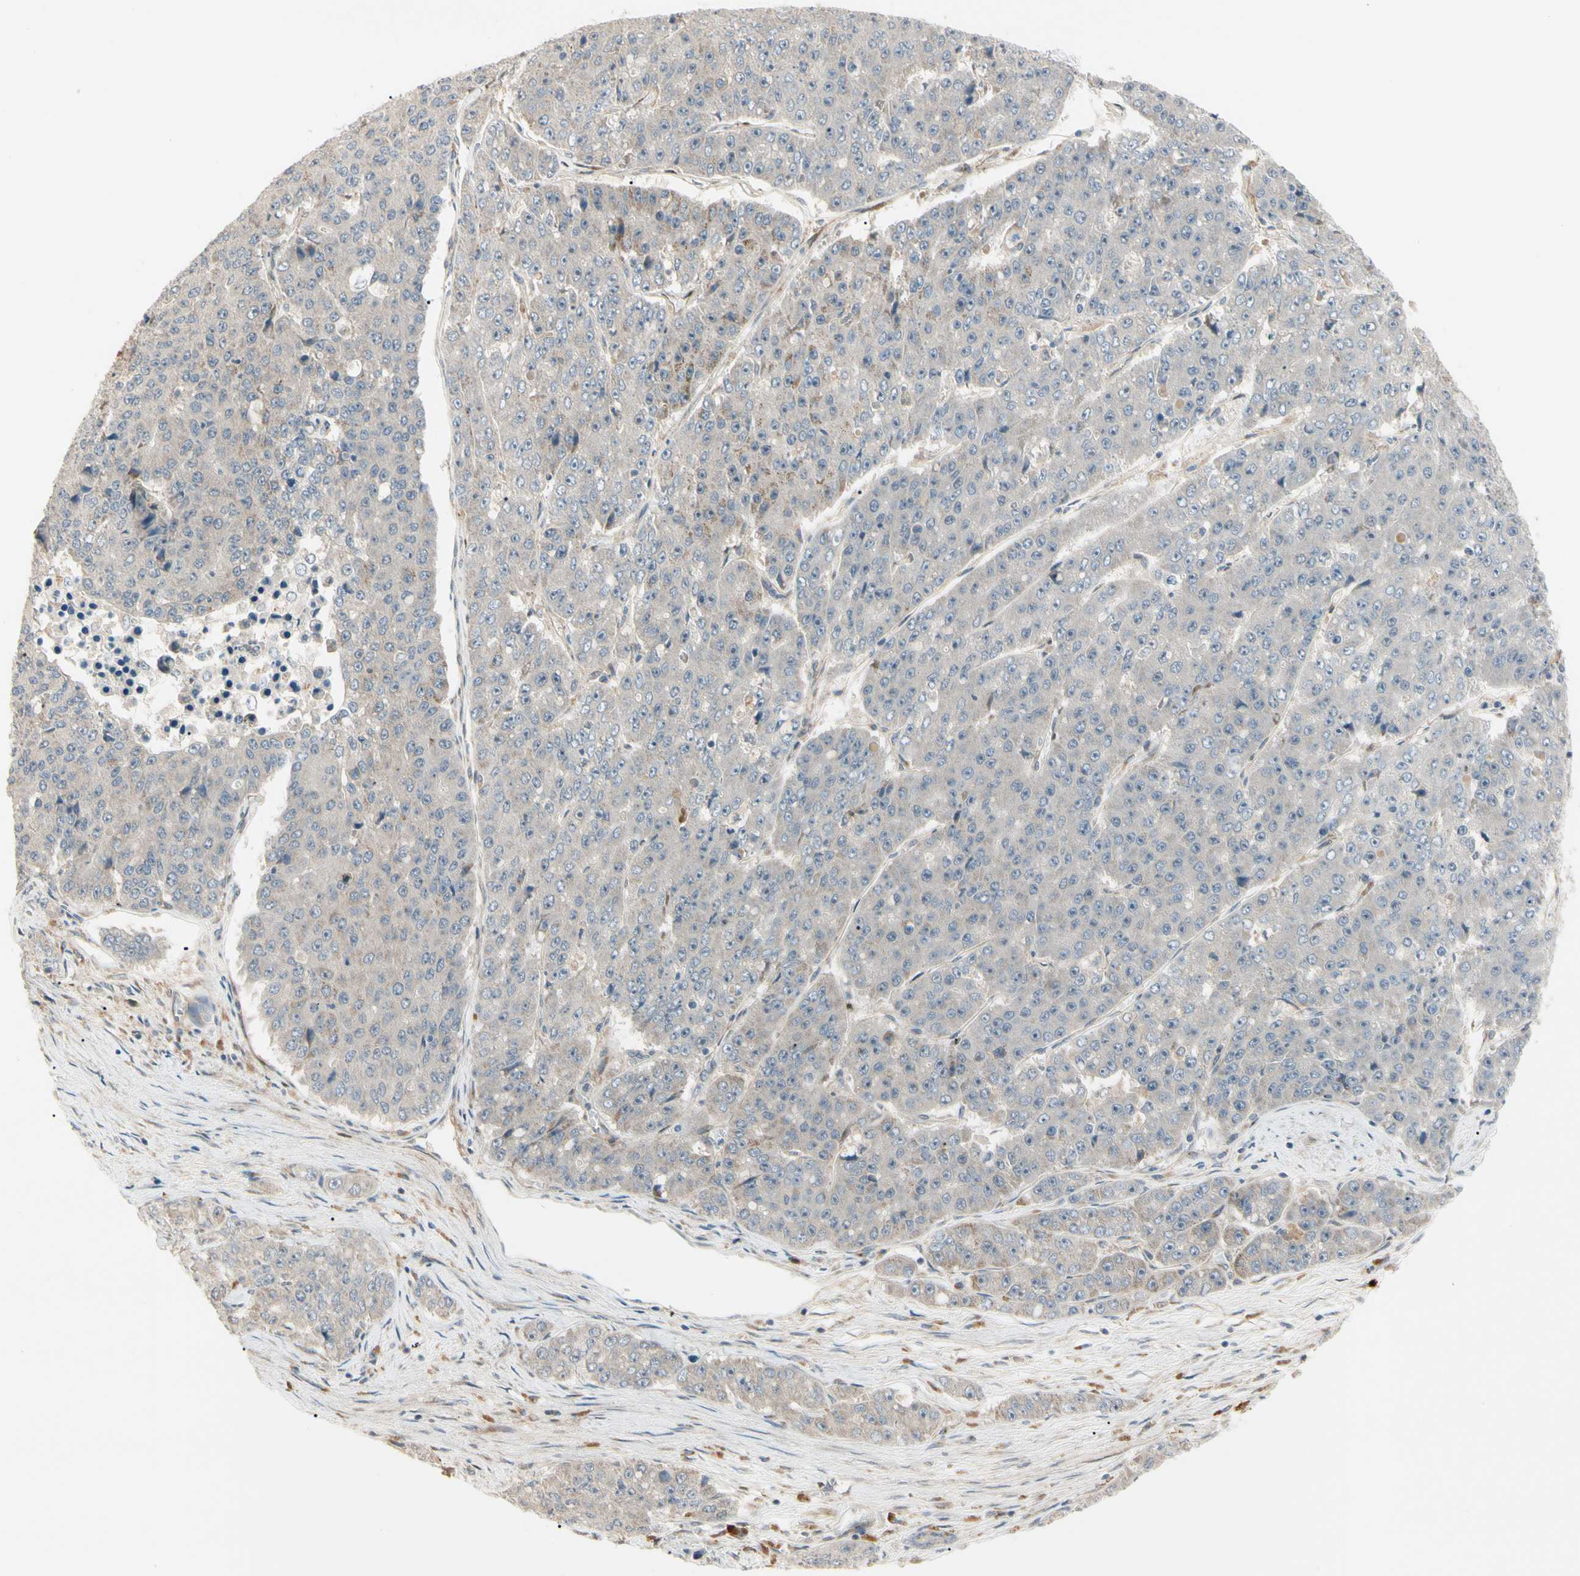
{"staining": {"intensity": "moderate", "quantity": ">75%", "location": "cytoplasmic/membranous"}, "tissue": "pancreatic cancer", "cell_type": "Tumor cells", "image_type": "cancer", "snomed": [{"axis": "morphology", "description": "Adenocarcinoma, NOS"}, {"axis": "topography", "description": "Pancreas"}], "caption": "Tumor cells exhibit medium levels of moderate cytoplasmic/membranous expression in about >75% of cells in pancreatic adenocarcinoma. The protein is shown in brown color, while the nuclei are stained blue.", "gene": "F2R", "patient": {"sex": "male", "age": 50}}